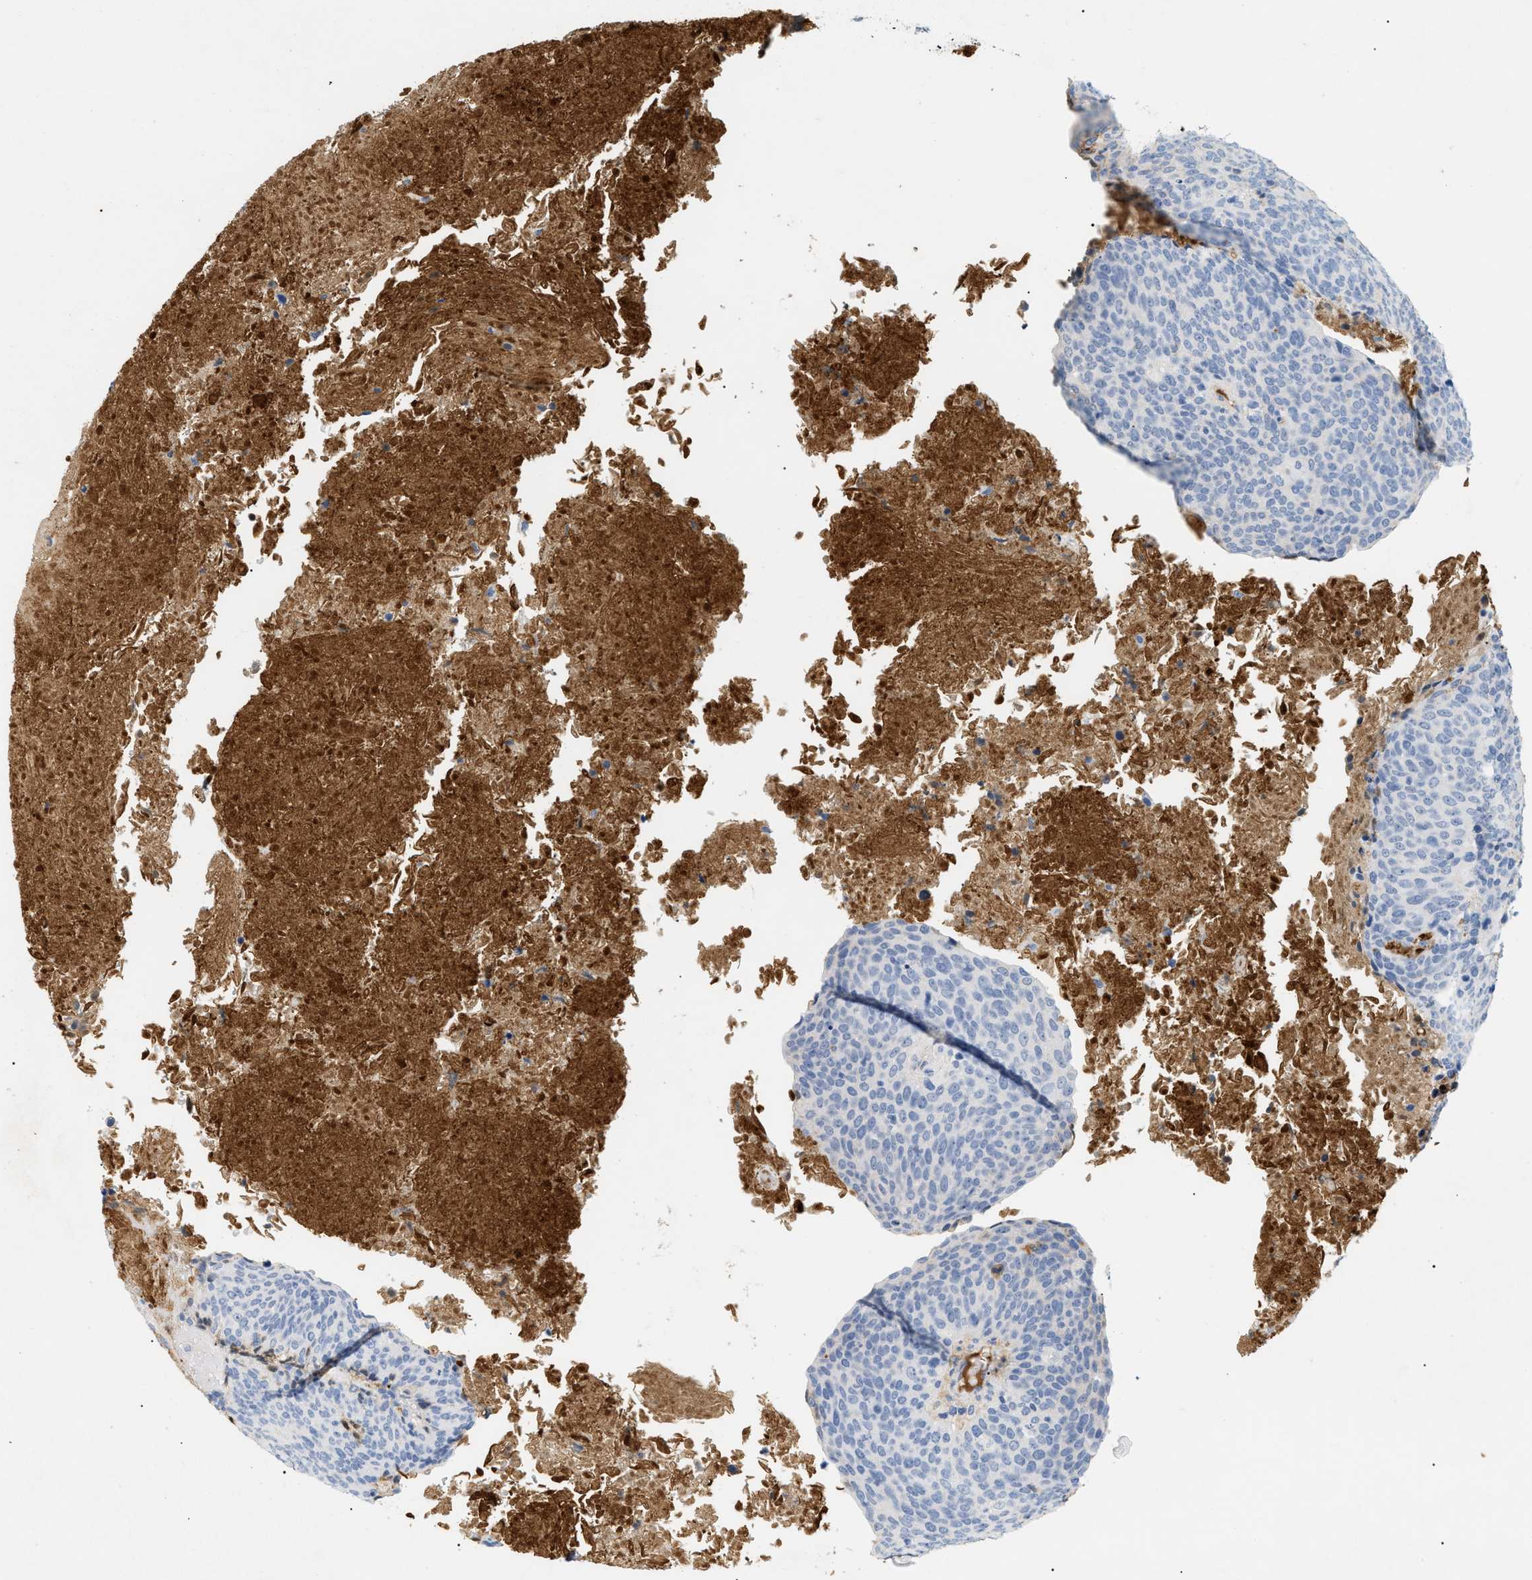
{"staining": {"intensity": "negative", "quantity": "none", "location": "none"}, "tissue": "head and neck cancer", "cell_type": "Tumor cells", "image_type": "cancer", "snomed": [{"axis": "morphology", "description": "Squamous cell carcinoma, NOS"}, {"axis": "morphology", "description": "Squamous cell carcinoma, metastatic, NOS"}, {"axis": "topography", "description": "Lymph node"}, {"axis": "topography", "description": "Head-Neck"}], "caption": "DAB (3,3'-diaminobenzidine) immunohistochemical staining of head and neck squamous cell carcinoma displays no significant staining in tumor cells.", "gene": "CFH", "patient": {"sex": "male", "age": 62}}